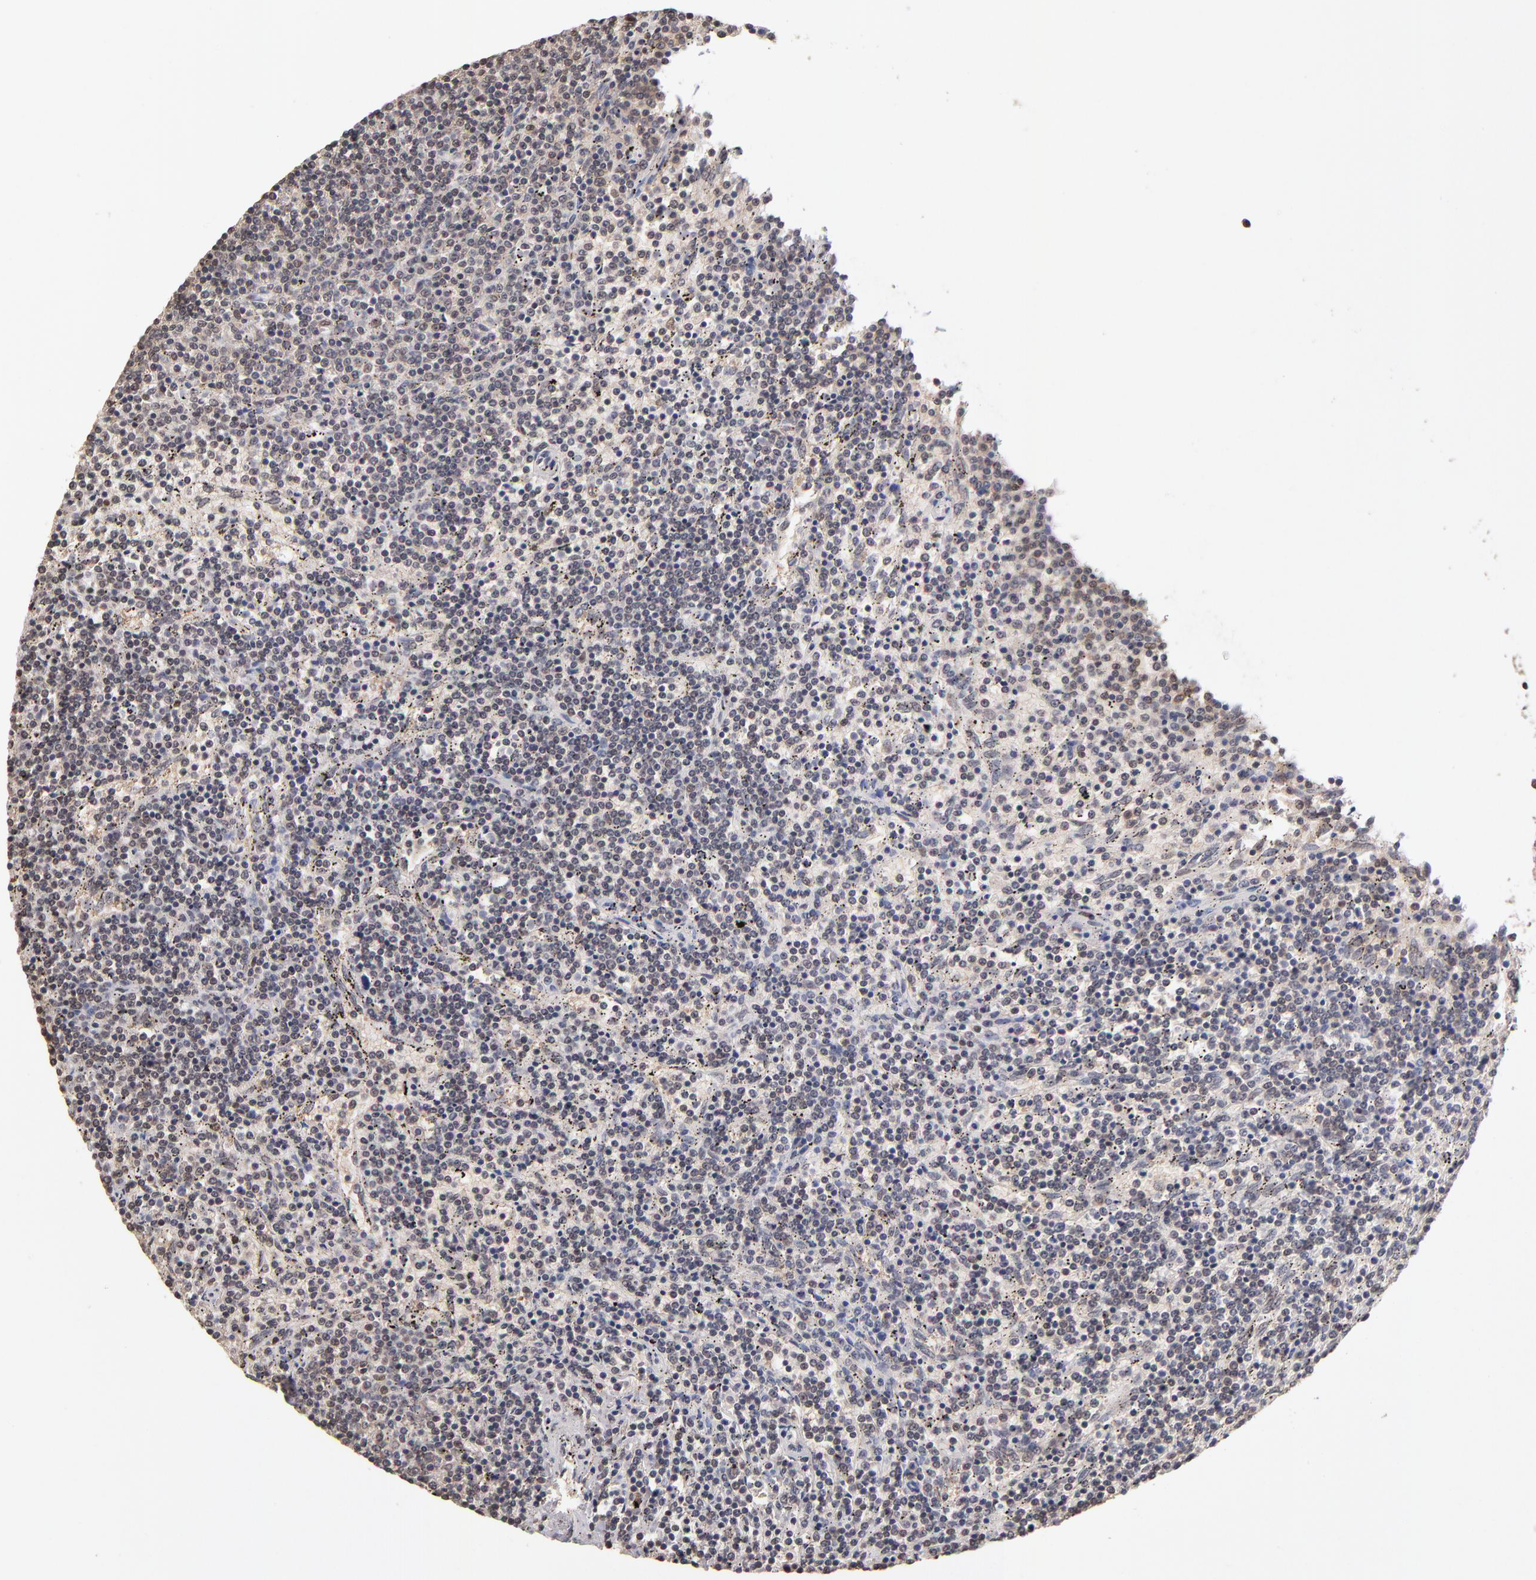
{"staining": {"intensity": "weak", "quantity": "<25%", "location": "cytoplasmic/membranous"}, "tissue": "lymphoma", "cell_type": "Tumor cells", "image_type": "cancer", "snomed": [{"axis": "morphology", "description": "Malignant lymphoma, non-Hodgkin's type, Low grade"}, {"axis": "topography", "description": "Spleen"}], "caption": "A high-resolution histopathology image shows immunohistochemistry staining of malignant lymphoma, non-Hodgkin's type (low-grade), which demonstrates no significant staining in tumor cells. (Brightfield microscopy of DAB immunohistochemistry (IHC) at high magnification).", "gene": "PSMD10", "patient": {"sex": "female", "age": 50}}